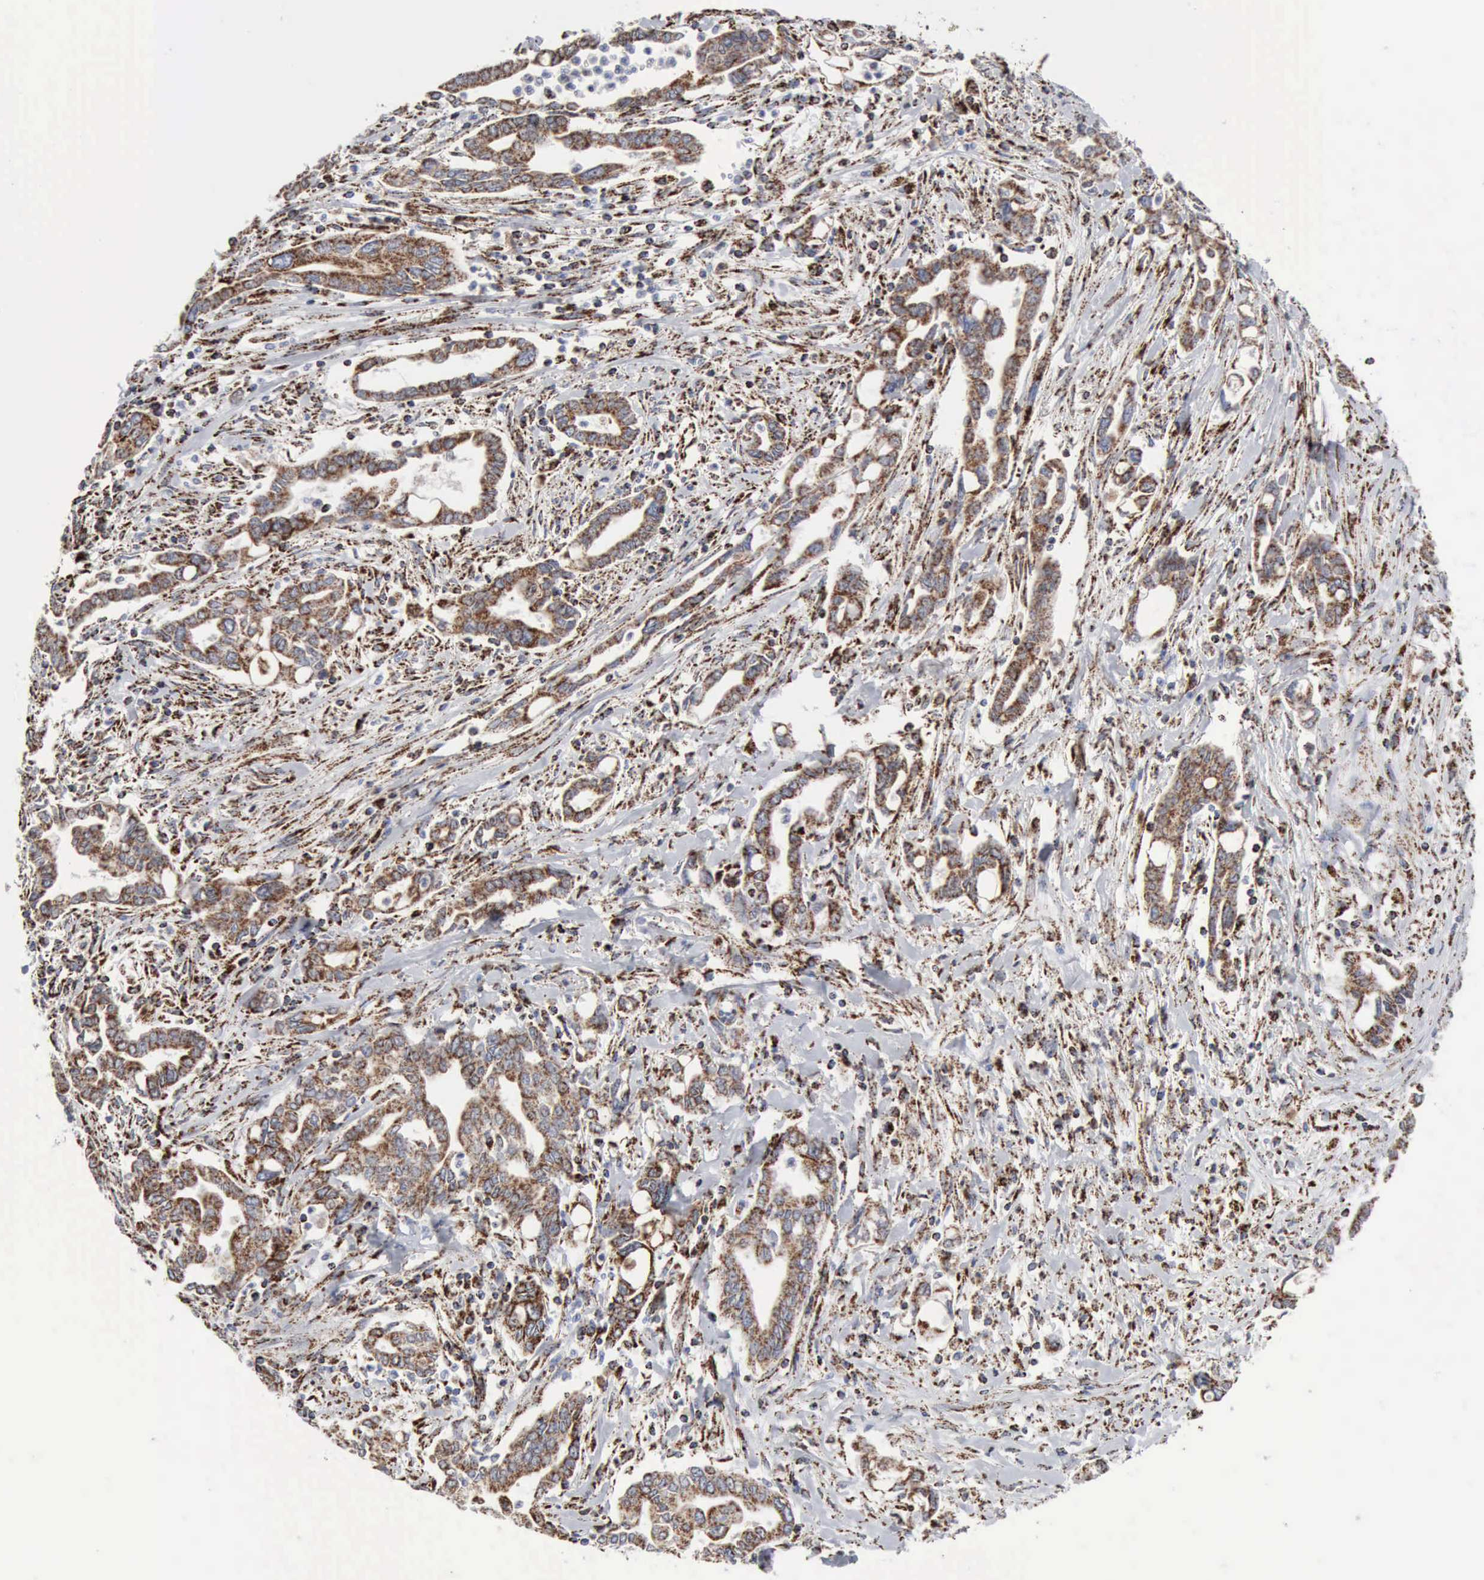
{"staining": {"intensity": "strong", "quantity": ">75%", "location": "cytoplasmic/membranous"}, "tissue": "pancreatic cancer", "cell_type": "Tumor cells", "image_type": "cancer", "snomed": [{"axis": "morphology", "description": "Adenocarcinoma, NOS"}, {"axis": "topography", "description": "Pancreas"}], "caption": "There is high levels of strong cytoplasmic/membranous positivity in tumor cells of pancreatic cancer (adenocarcinoma), as demonstrated by immunohistochemical staining (brown color).", "gene": "ACO2", "patient": {"sex": "female", "age": 57}}